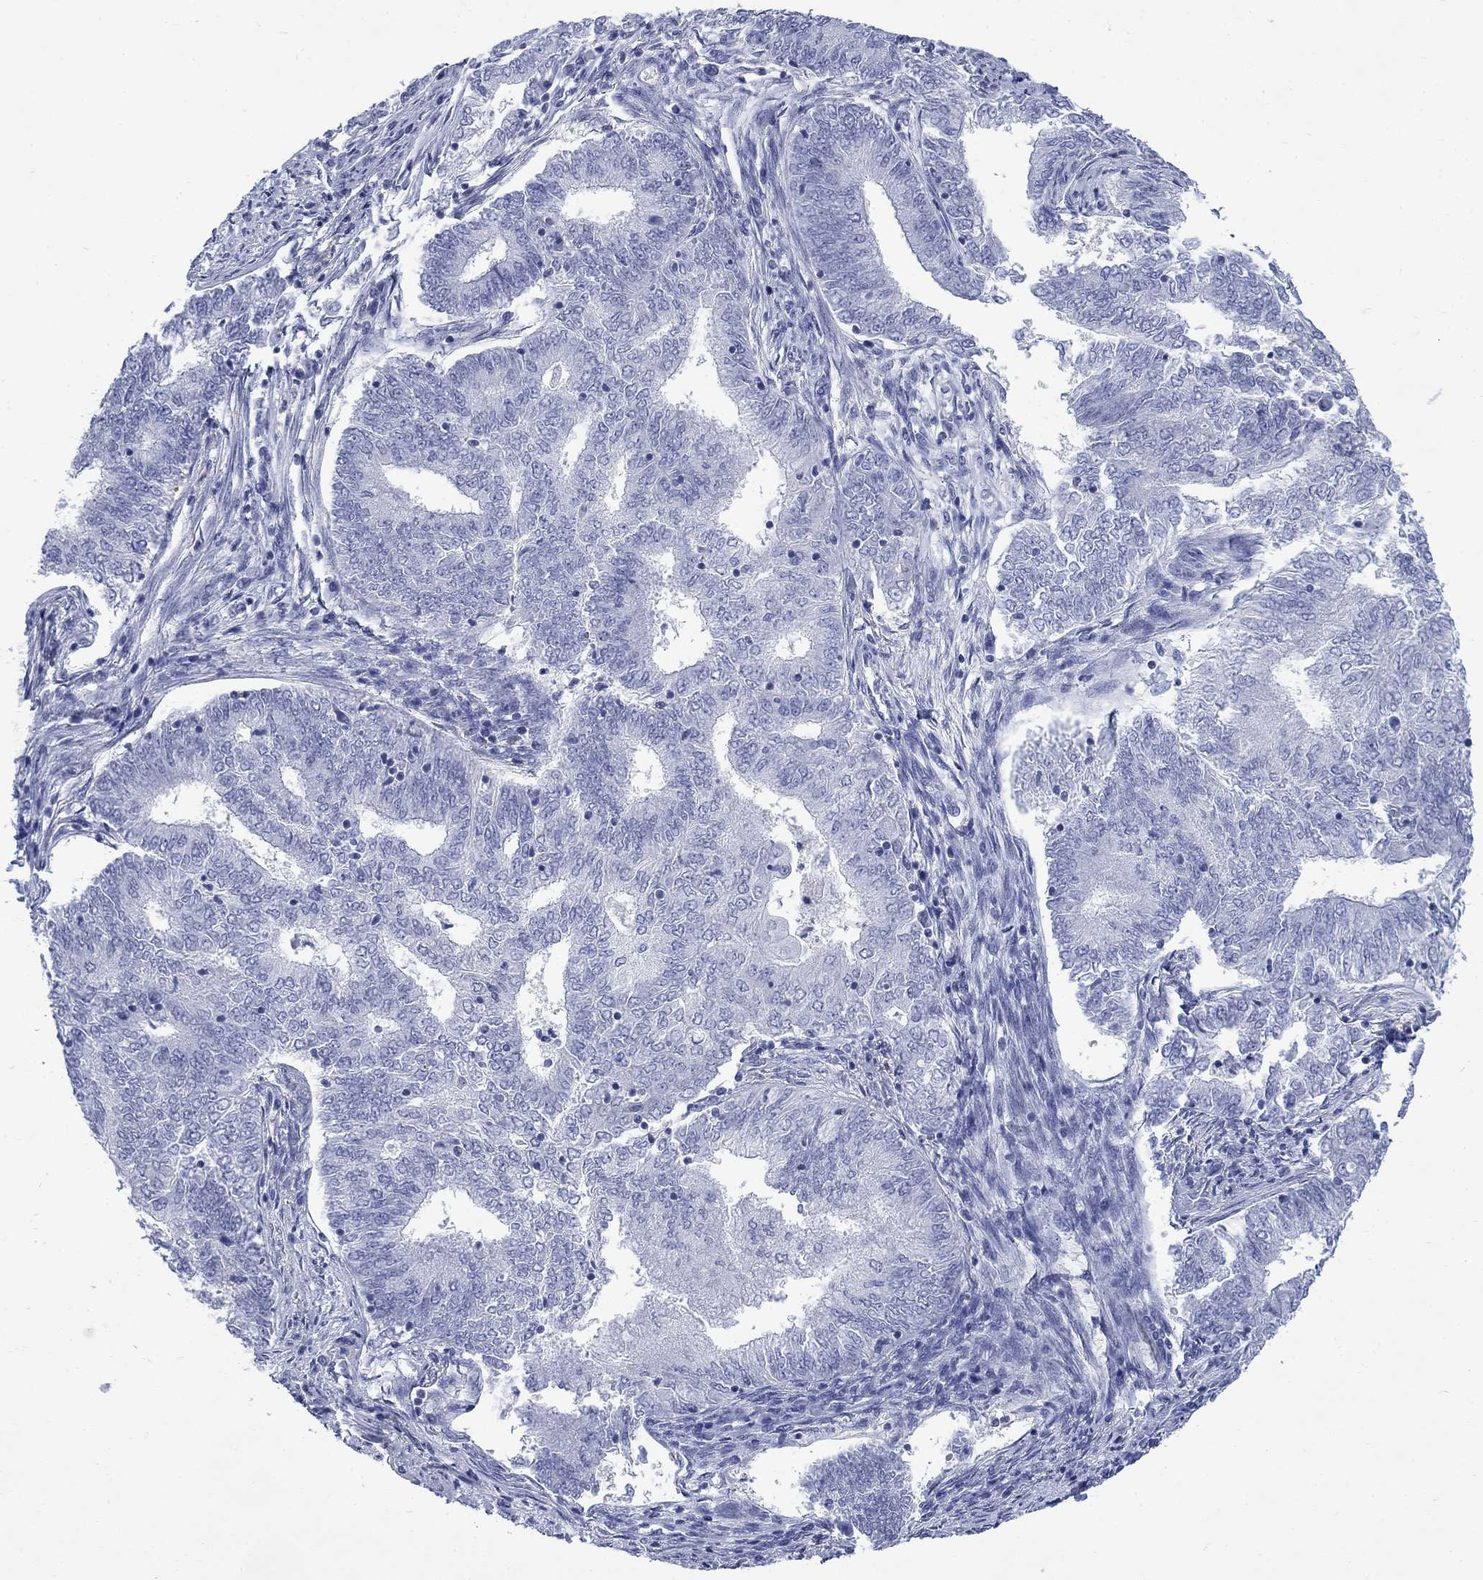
{"staining": {"intensity": "negative", "quantity": "none", "location": "none"}, "tissue": "endometrial cancer", "cell_type": "Tumor cells", "image_type": "cancer", "snomed": [{"axis": "morphology", "description": "Adenocarcinoma, NOS"}, {"axis": "topography", "description": "Endometrium"}], "caption": "Endometrial cancer was stained to show a protein in brown. There is no significant positivity in tumor cells.", "gene": "IGF2BP3", "patient": {"sex": "female", "age": 62}}